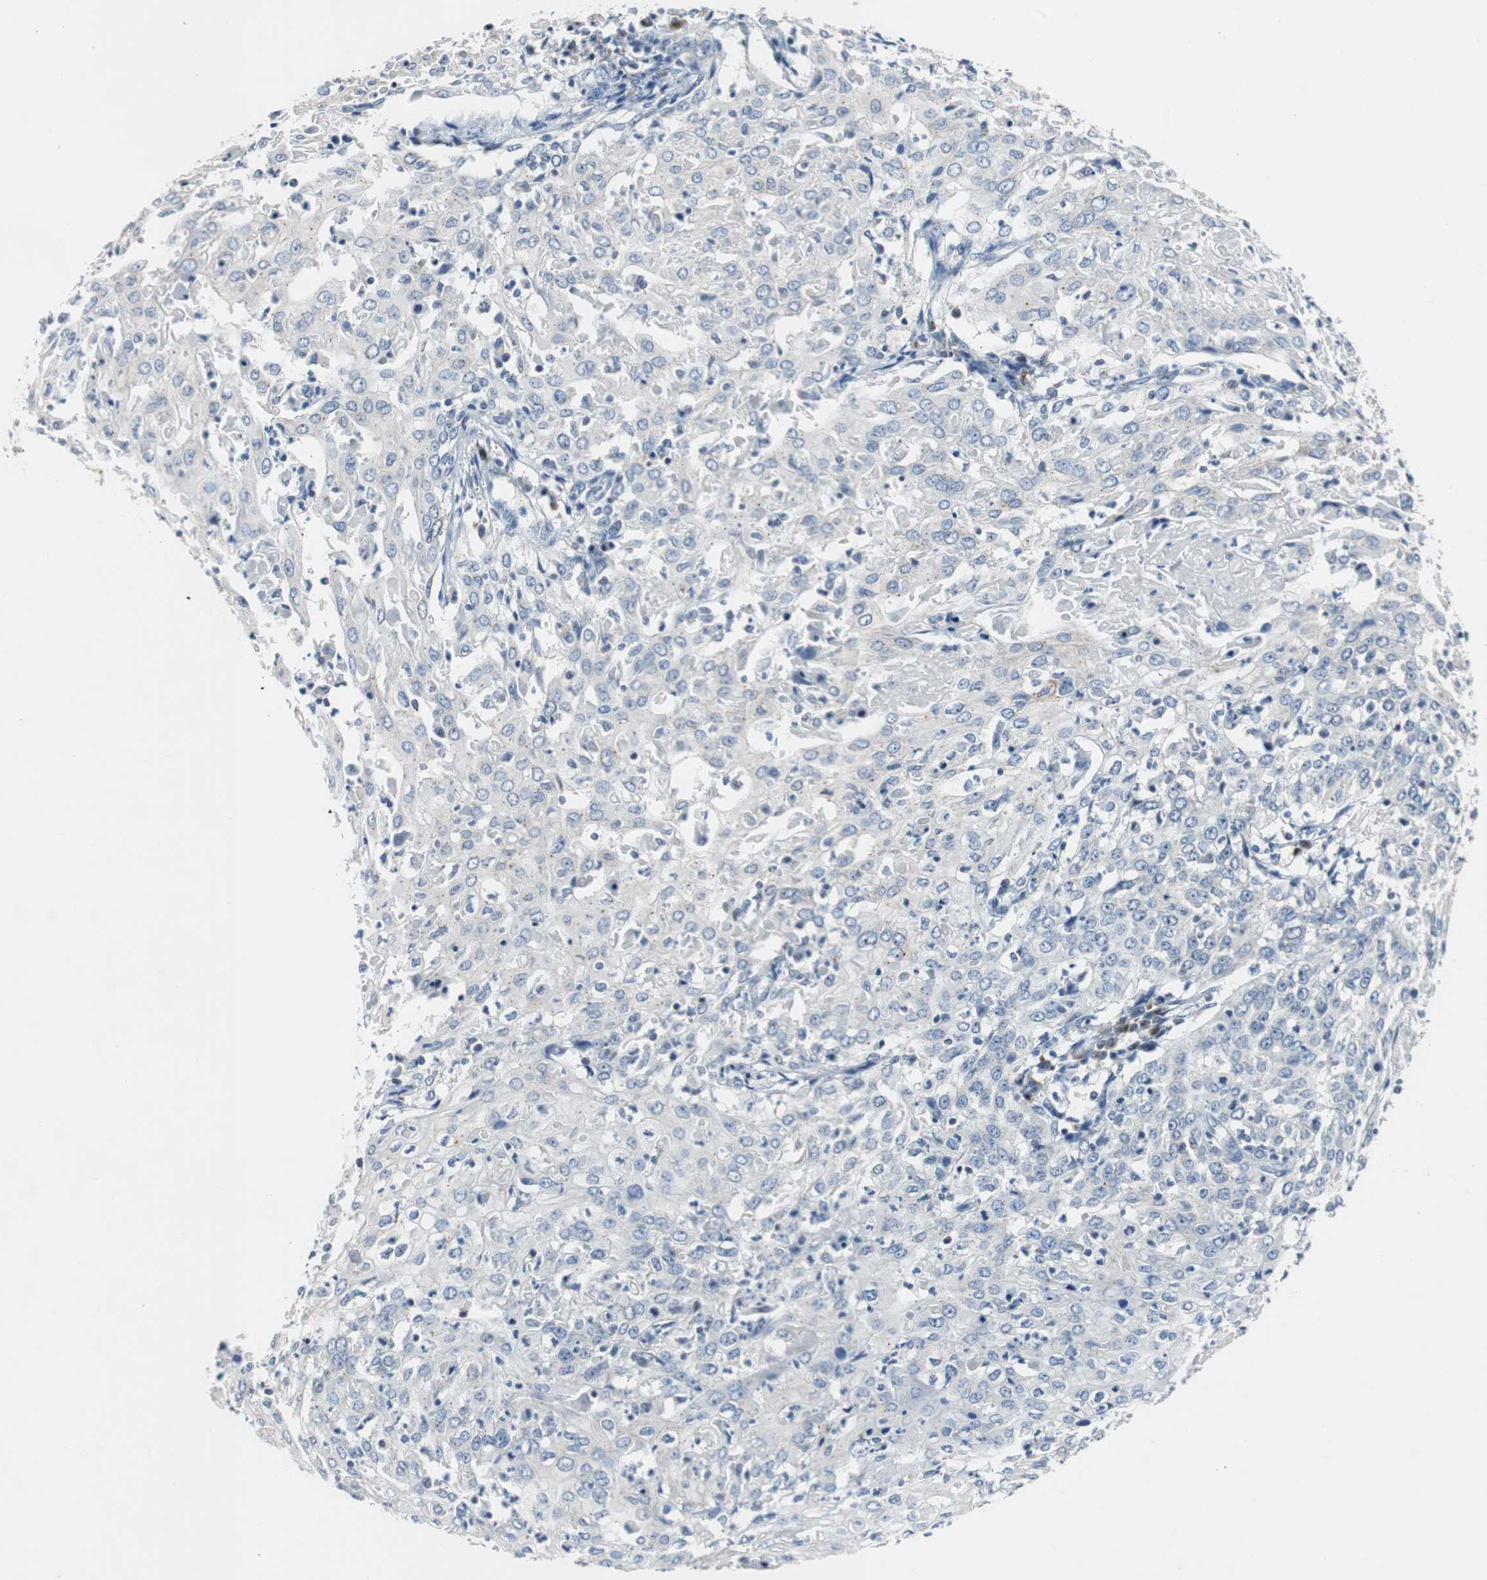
{"staining": {"intensity": "negative", "quantity": "none", "location": "none"}, "tissue": "cervical cancer", "cell_type": "Tumor cells", "image_type": "cancer", "snomed": [{"axis": "morphology", "description": "Squamous cell carcinoma, NOS"}, {"axis": "topography", "description": "Cervix"}], "caption": "This image is of cervical squamous cell carcinoma stained with IHC to label a protein in brown with the nuclei are counter-stained blue. There is no positivity in tumor cells.", "gene": "SOX30", "patient": {"sex": "female", "age": 39}}